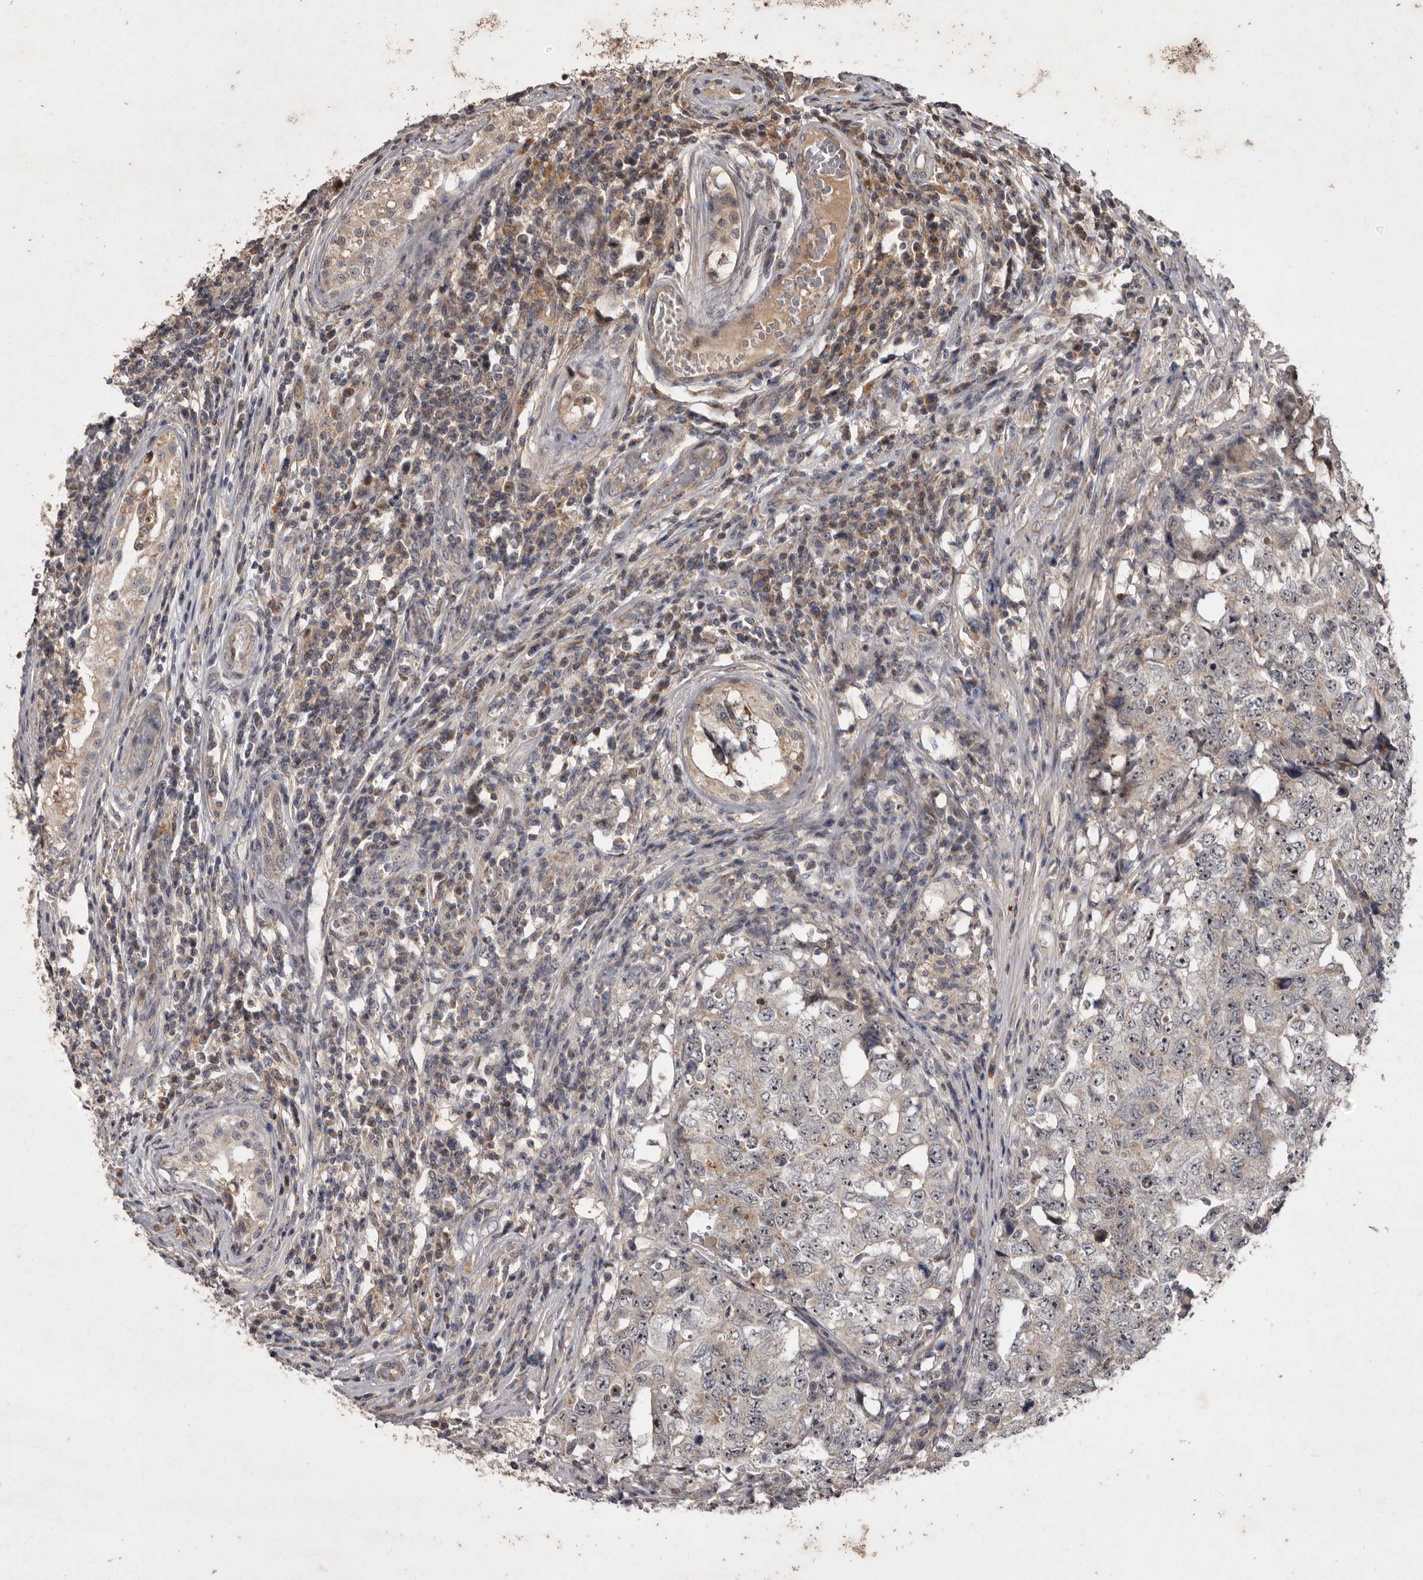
{"staining": {"intensity": "negative", "quantity": "none", "location": "none"}, "tissue": "testis cancer", "cell_type": "Tumor cells", "image_type": "cancer", "snomed": [{"axis": "morphology", "description": "Carcinoma, Embryonal, NOS"}, {"axis": "topography", "description": "Testis"}], "caption": "Tumor cells show no significant positivity in testis cancer (embryonal carcinoma).", "gene": "FLAD1", "patient": {"sex": "male", "age": 26}}